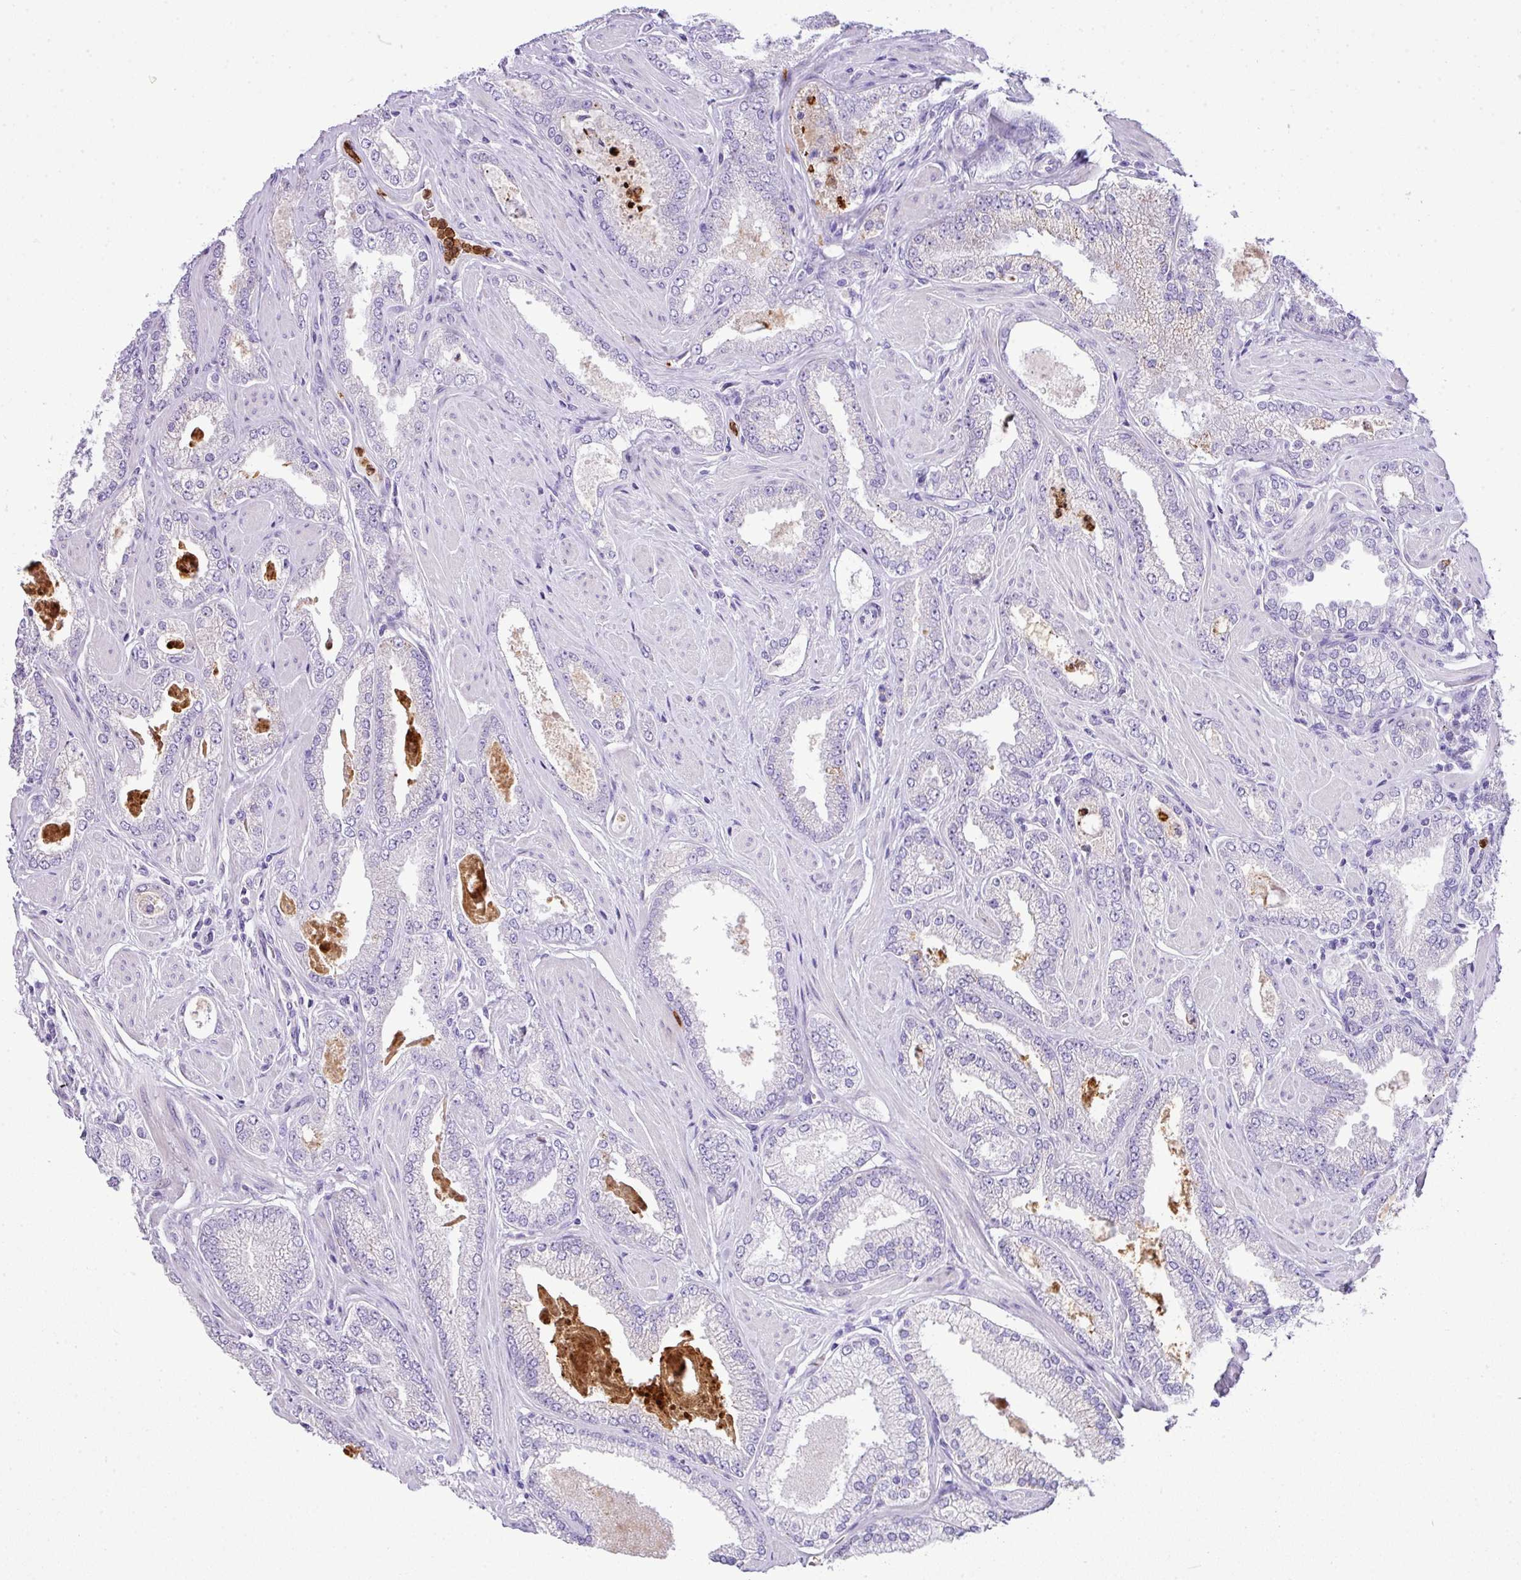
{"staining": {"intensity": "negative", "quantity": "none", "location": "none"}, "tissue": "prostate cancer", "cell_type": "Tumor cells", "image_type": "cancer", "snomed": [{"axis": "morphology", "description": "Adenocarcinoma, Low grade"}, {"axis": "topography", "description": "Prostate"}], "caption": "DAB immunohistochemical staining of prostate low-grade adenocarcinoma shows no significant positivity in tumor cells.", "gene": "RCAN2", "patient": {"sex": "male", "age": 42}}